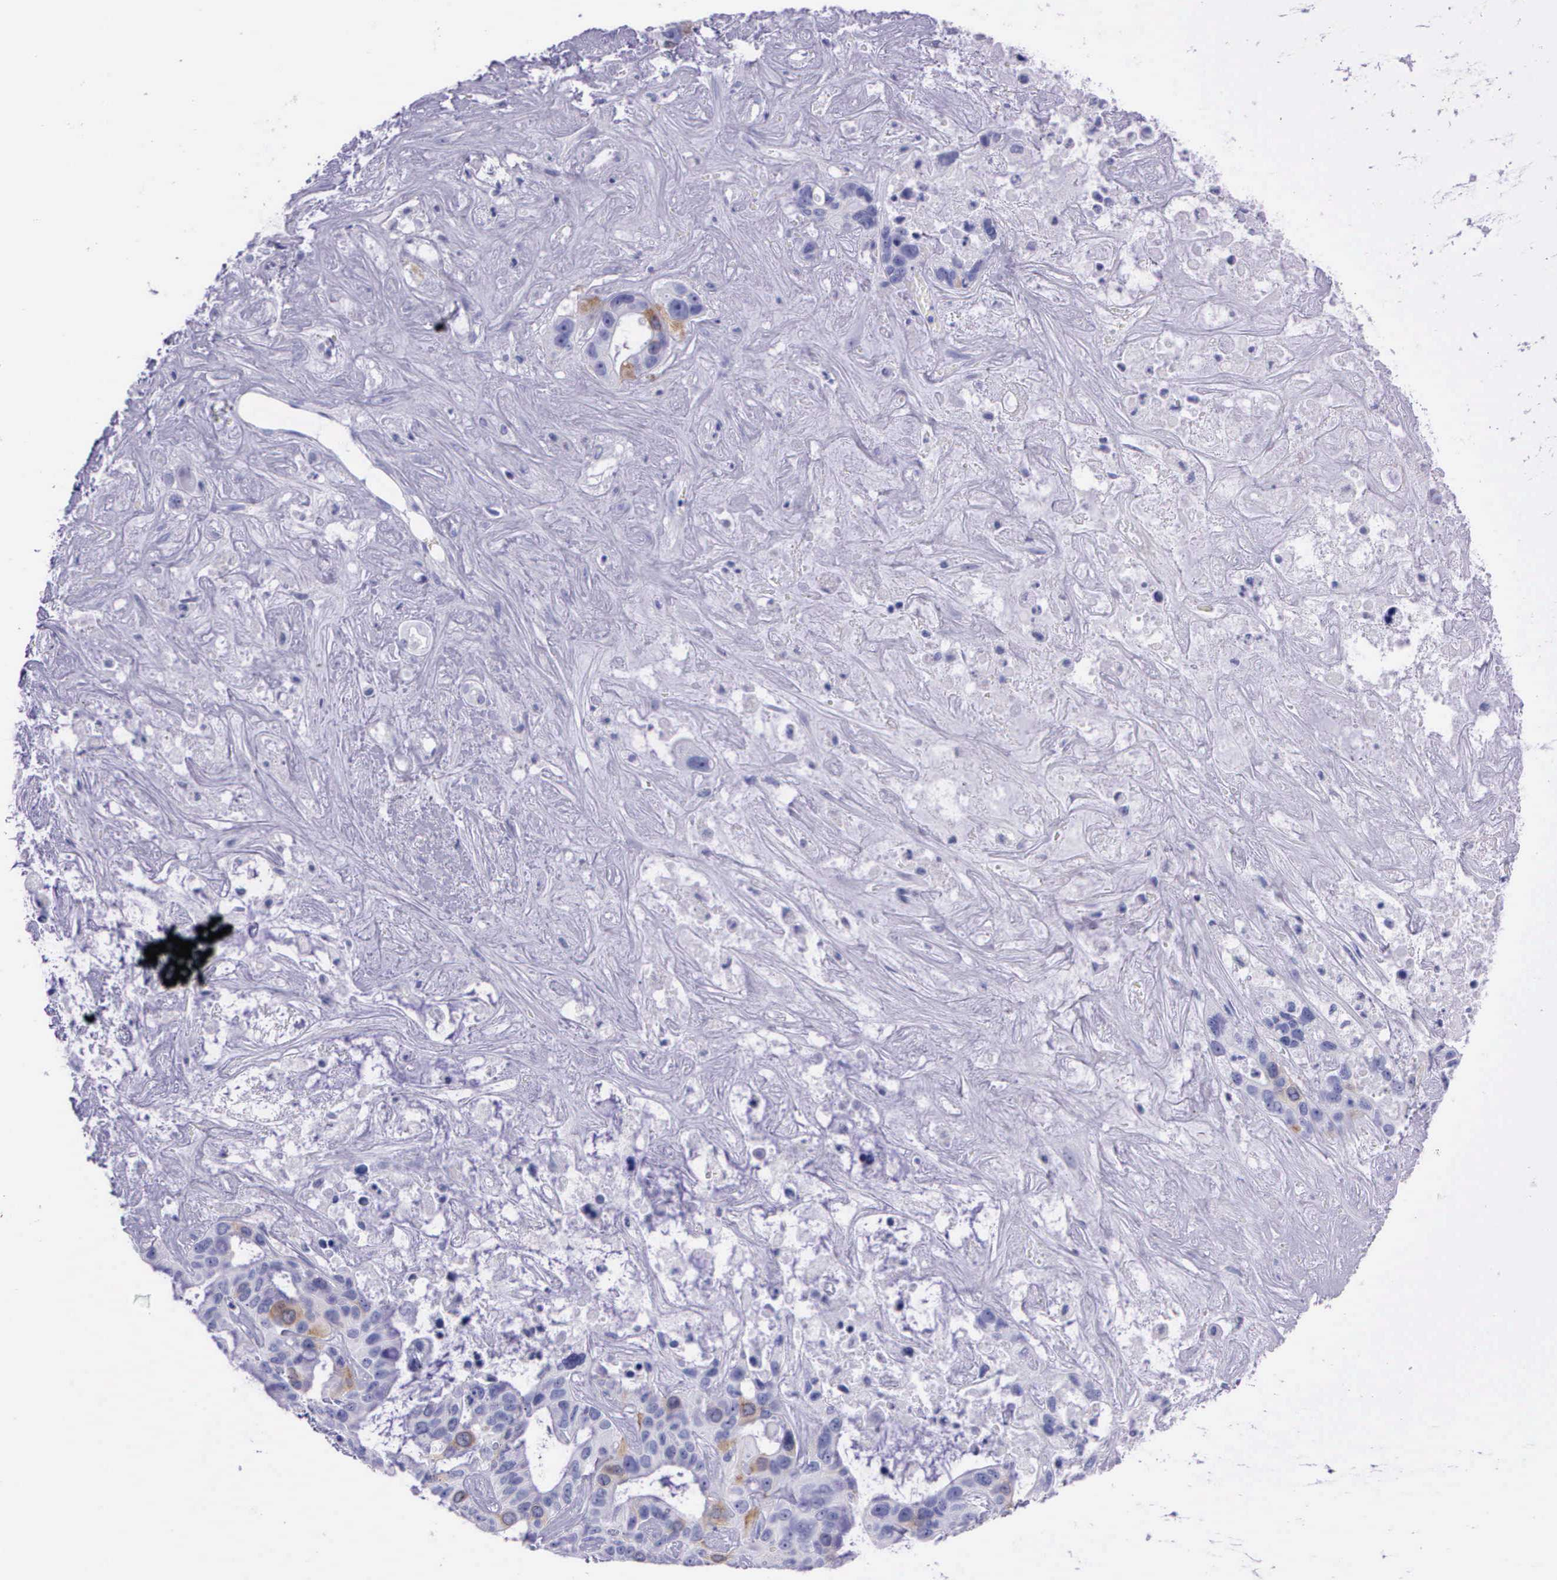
{"staining": {"intensity": "moderate", "quantity": "<25%", "location": "cytoplasmic/membranous"}, "tissue": "liver cancer", "cell_type": "Tumor cells", "image_type": "cancer", "snomed": [{"axis": "morphology", "description": "Cholangiocarcinoma"}, {"axis": "topography", "description": "Liver"}], "caption": "Human liver cancer stained with a protein marker shows moderate staining in tumor cells.", "gene": "CCNB1", "patient": {"sex": "female", "age": 65}}